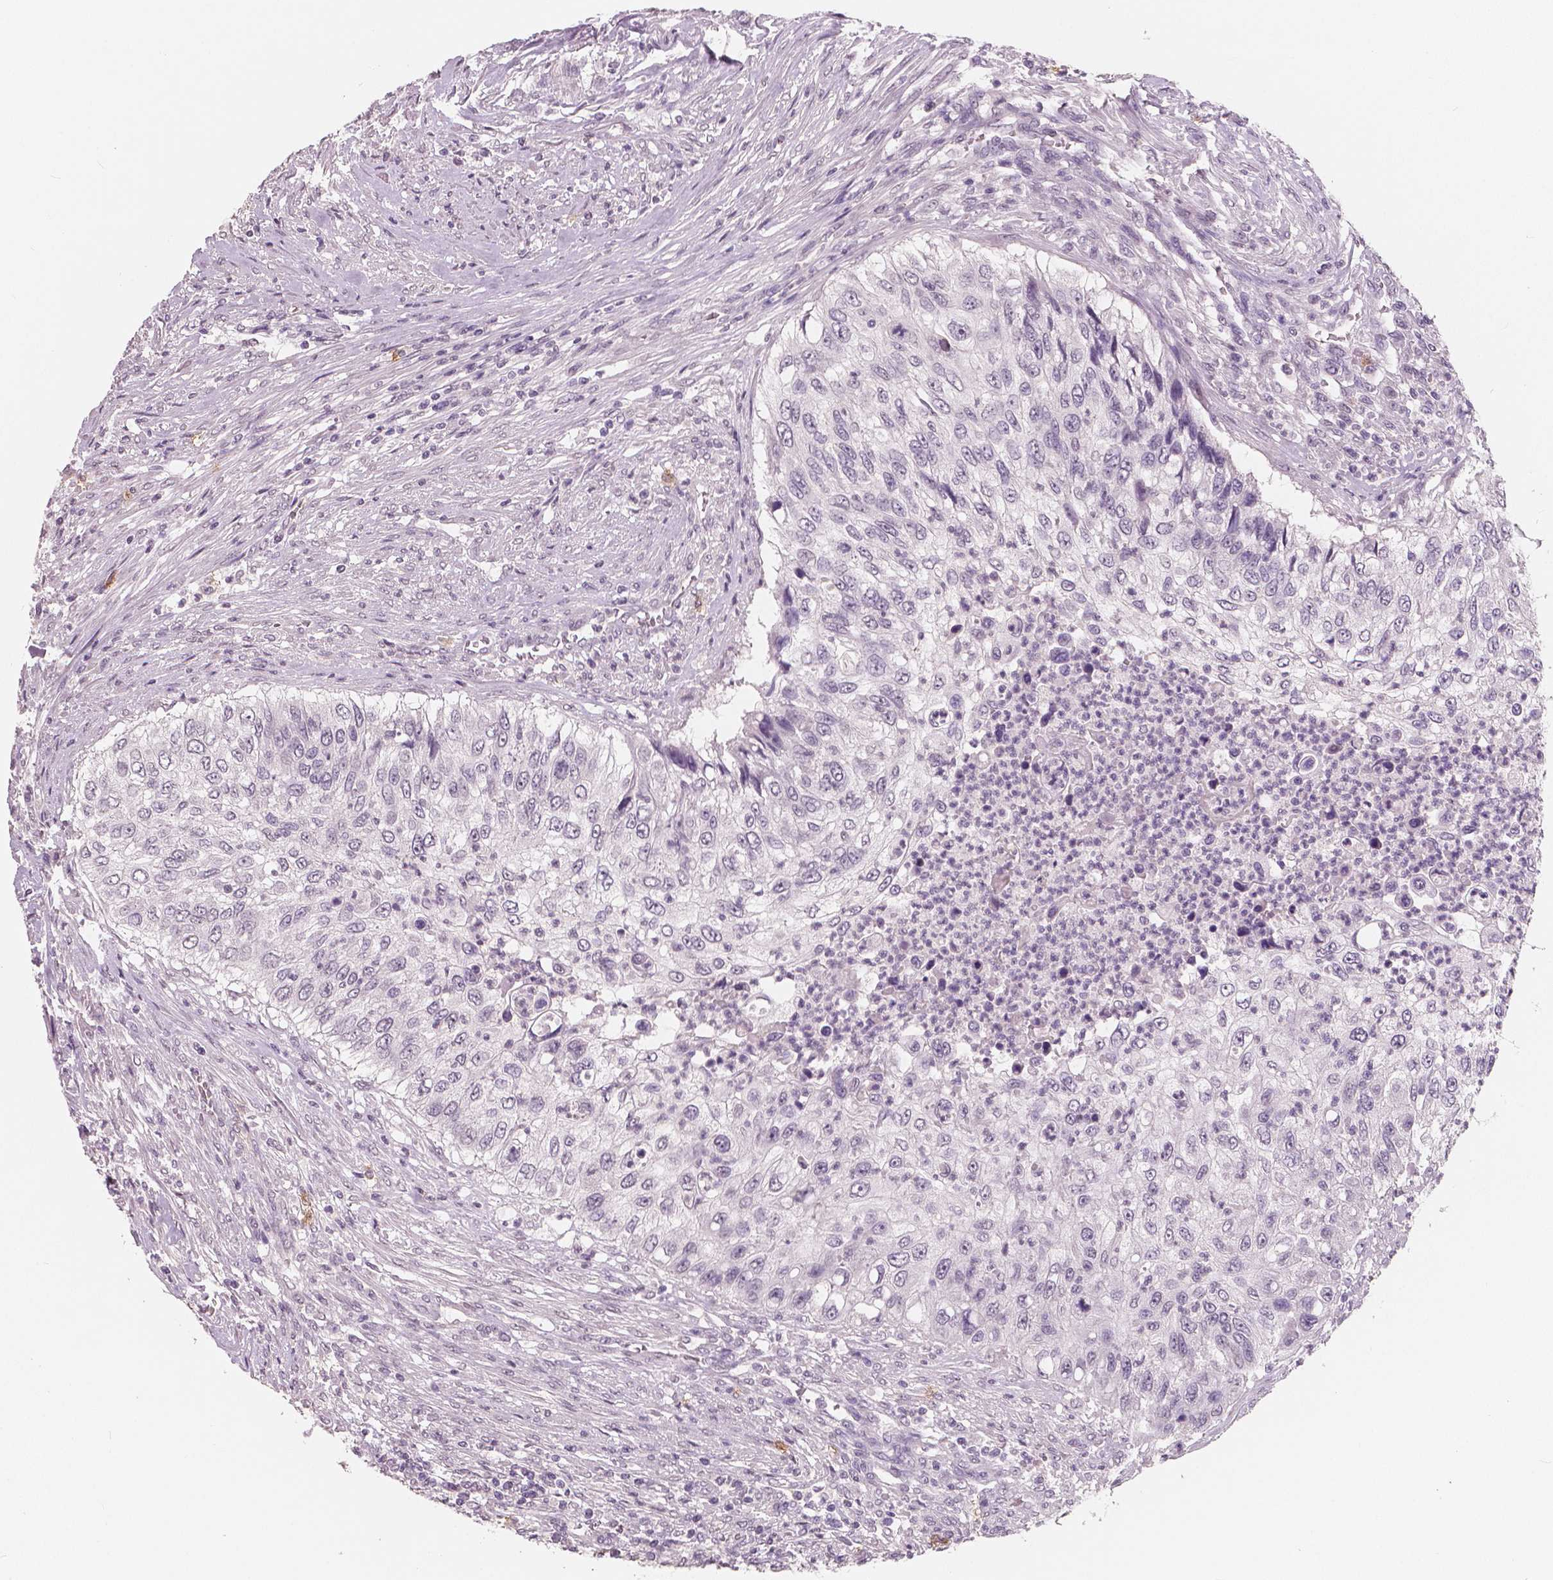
{"staining": {"intensity": "negative", "quantity": "none", "location": "none"}, "tissue": "urothelial cancer", "cell_type": "Tumor cells", "image_type": "cancer", "snomed": [{"axis": "morphology", "description": "Urothelial carcinoma, High grade"}, {"axis": "topography", "description": "Urinary bladder"}], "caption": "DAB immunohistochemical staining of urothelial cancer demonstrates no significant staining in tumor cells.", "gene": "KIT", "patient": {"sex": "female", "age": 60}}